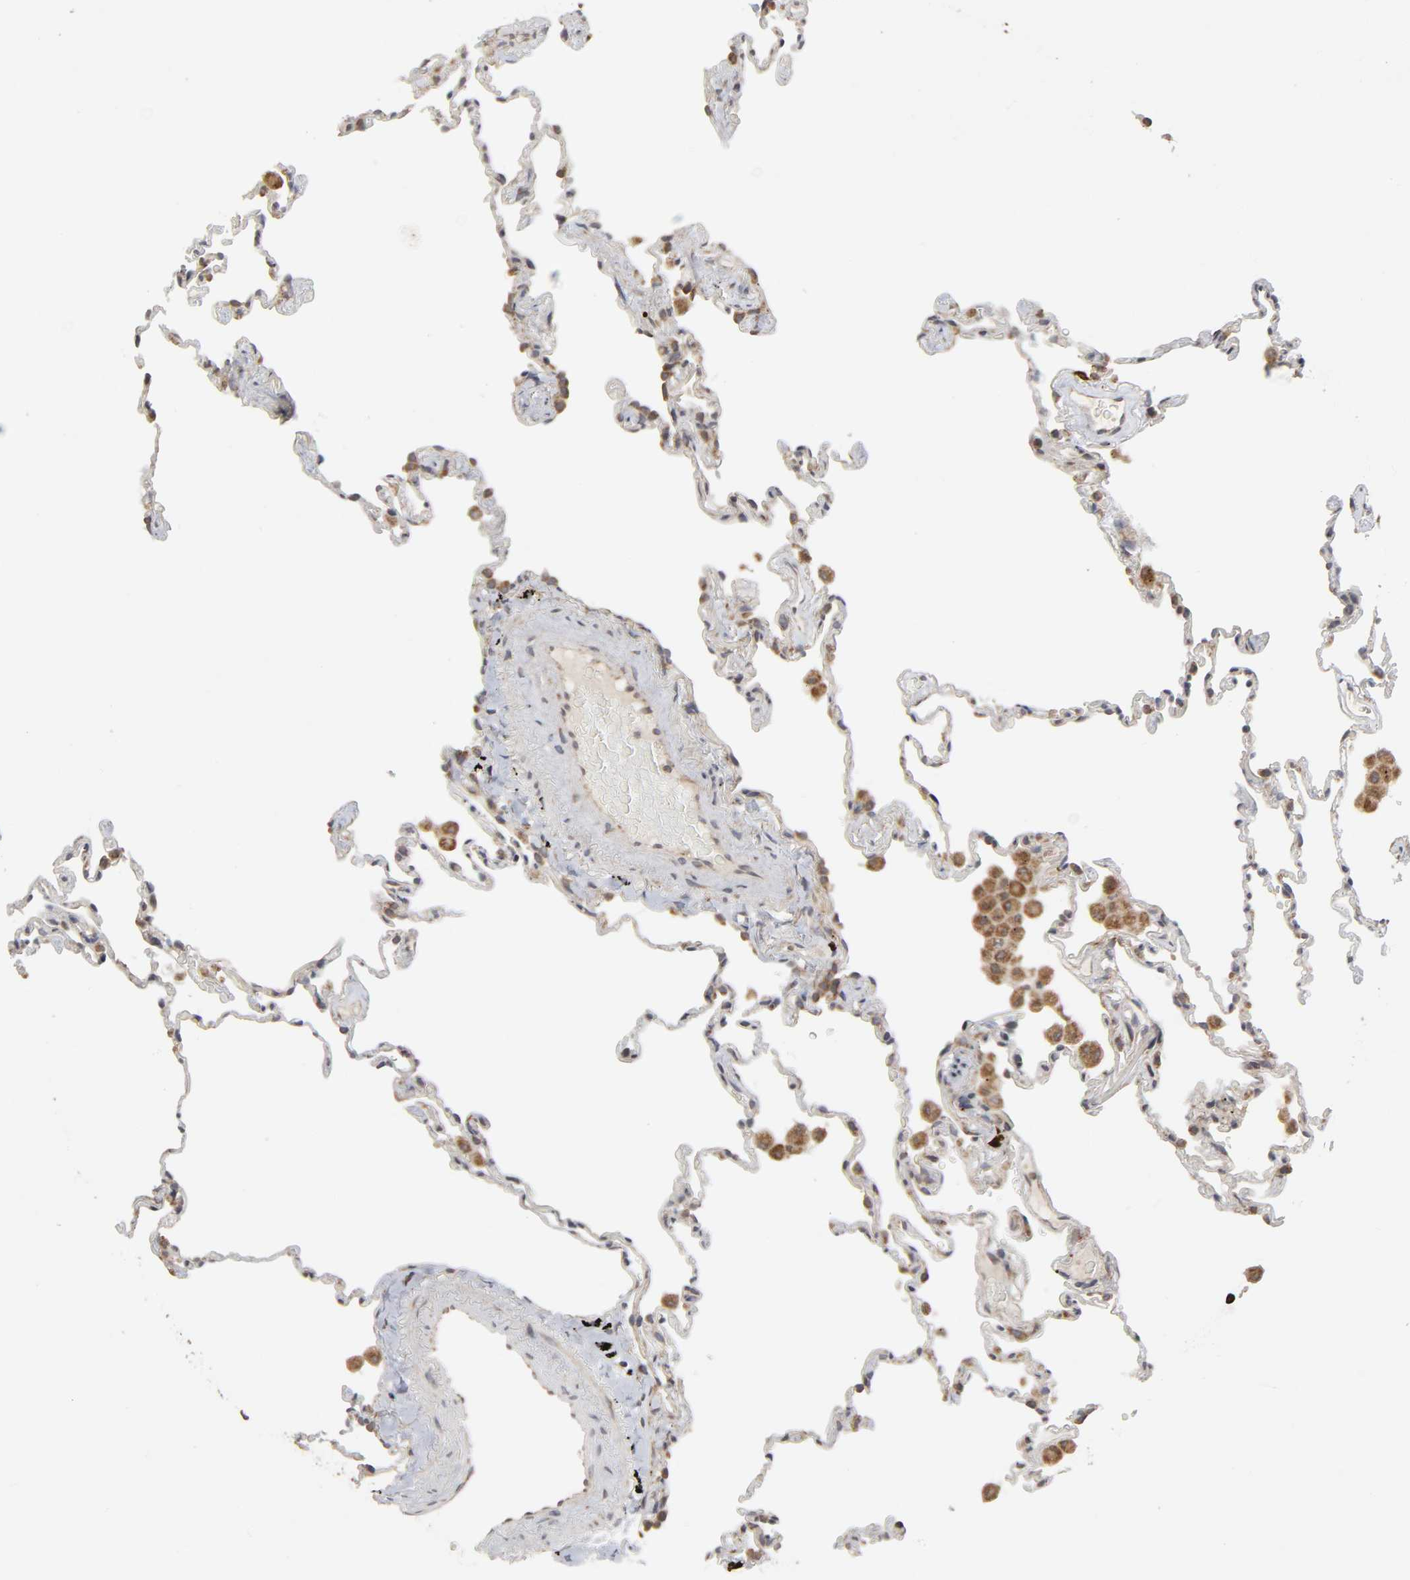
{"staining": {"intensity": "moderate", "quantity": "25%-75%", "location": "cytoplasmic/membranous"}, "tissue": "lung", "cell_type": "Alveolar cells", "image_type": "normal", "snomed": [{"axis": "morphology", "description": "Normal tissue, NOS"}, {"axis": "morphology", "description": "Soft tissue tumor metastatic"}, {"axis": "topography", "description": "Lung"}], "caption": "DAB immunohistochemical staining of normal lung exhibits moderate cytoplasmic/membranous protein expression in about 25%-75% of alveolar cells.", "gene": "SLC30A9", "patient": {"sex": "male", "age": 59}}